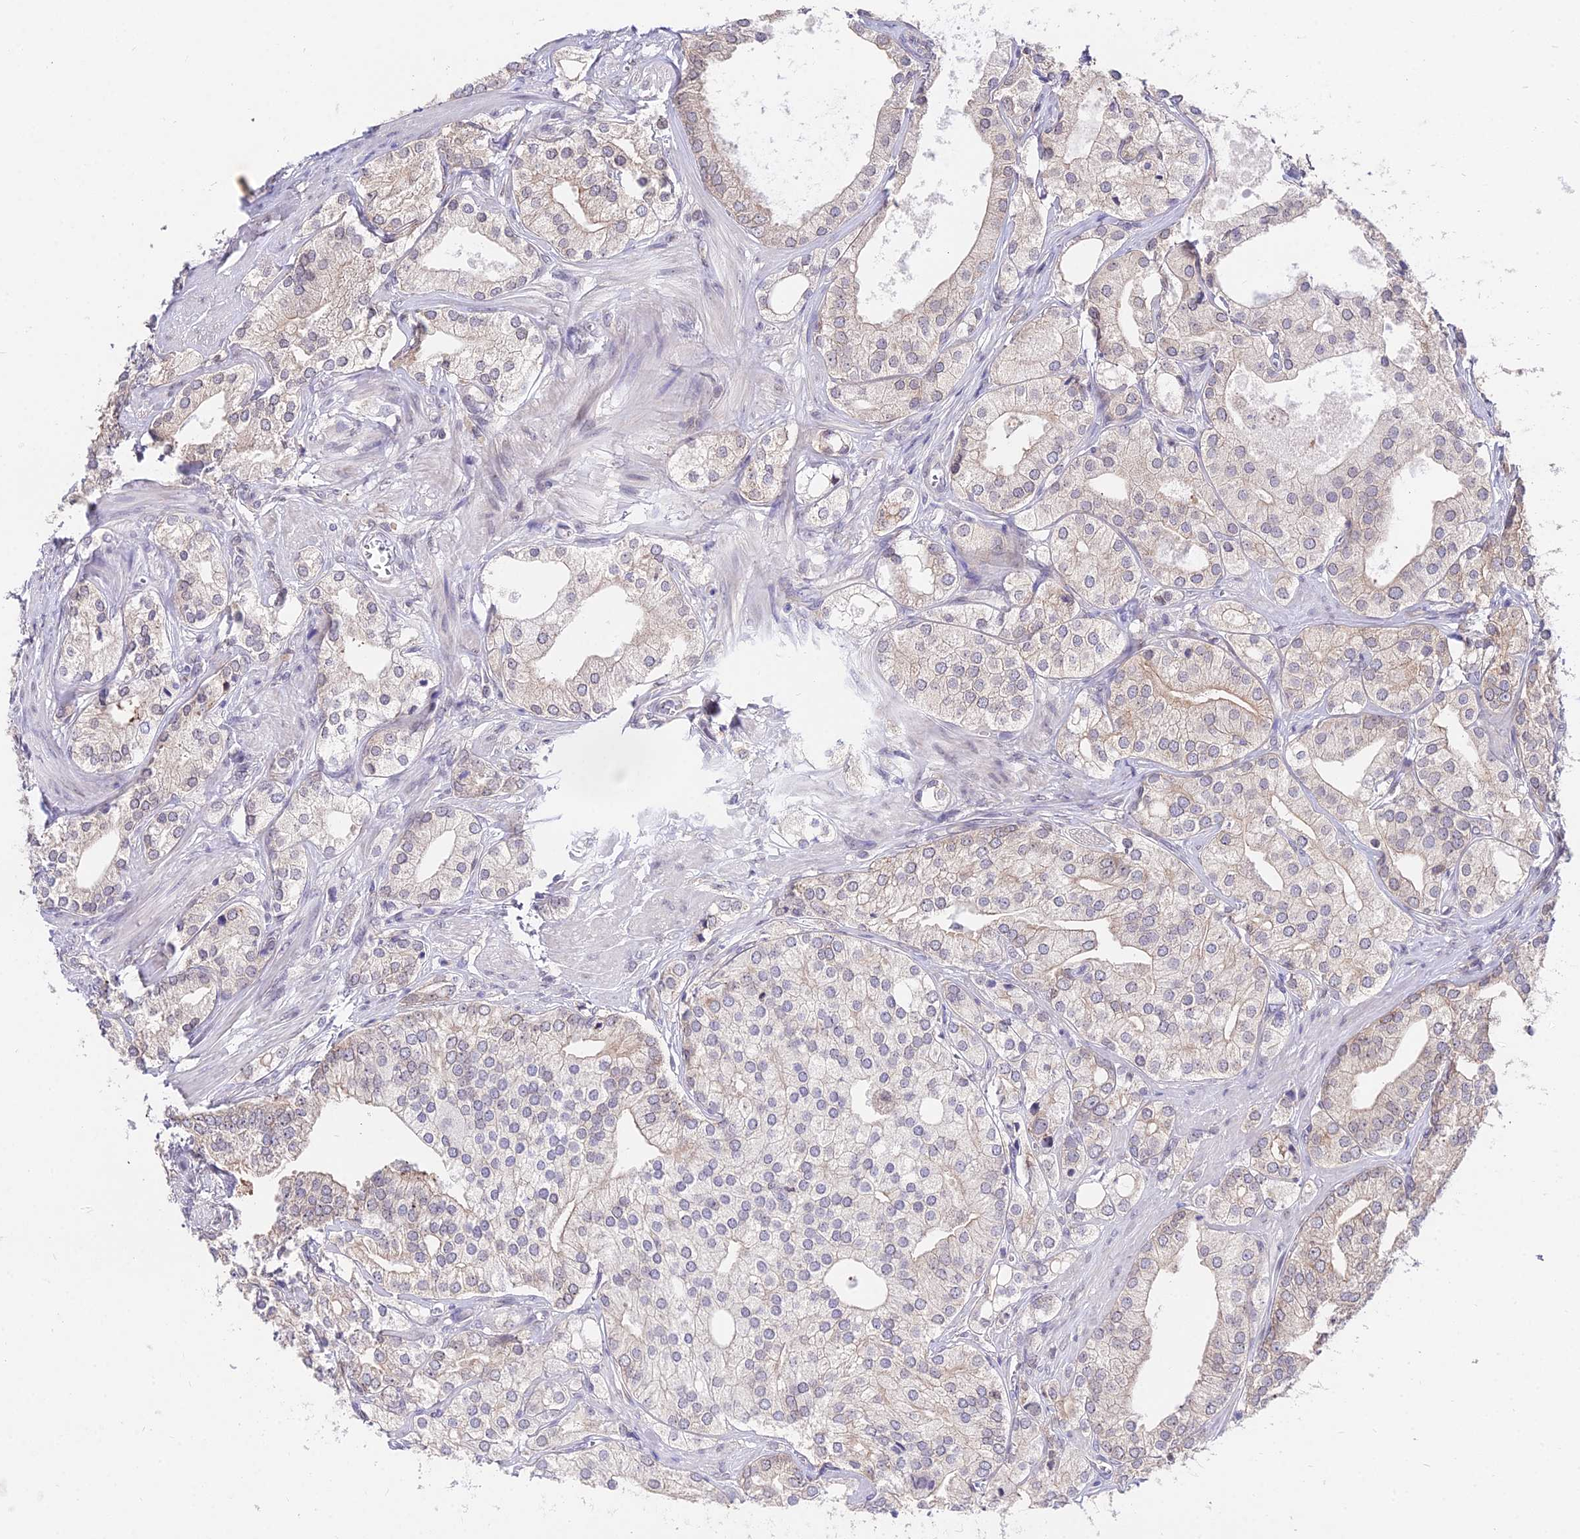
{"staining": {"intensity": "weak", "quantity": "<25%", "location": "cytoplasmic/membranous"}, "tissue": "prostate cancer", "cell_type": "Tumor cells", "image_type": "cancer", "snomed": [{"axis": "morphology", "description": "Adenocarcinoma, High grade"}, {"axis": "topography", "description": "Prostate"}], "caption": "IHC histopathology image of human adenocarcinoma (high-grade) (prostate) stained for a protein (brown), which displays no expression in tumor cells. The staining was performed using DAB to visualize the protein expression in brown, while the nuclei were stained in blue with hematoxylin (Magnification: 20x).", "gene": "INPP4A", "patient": {"sex": "male", "age": 50}}